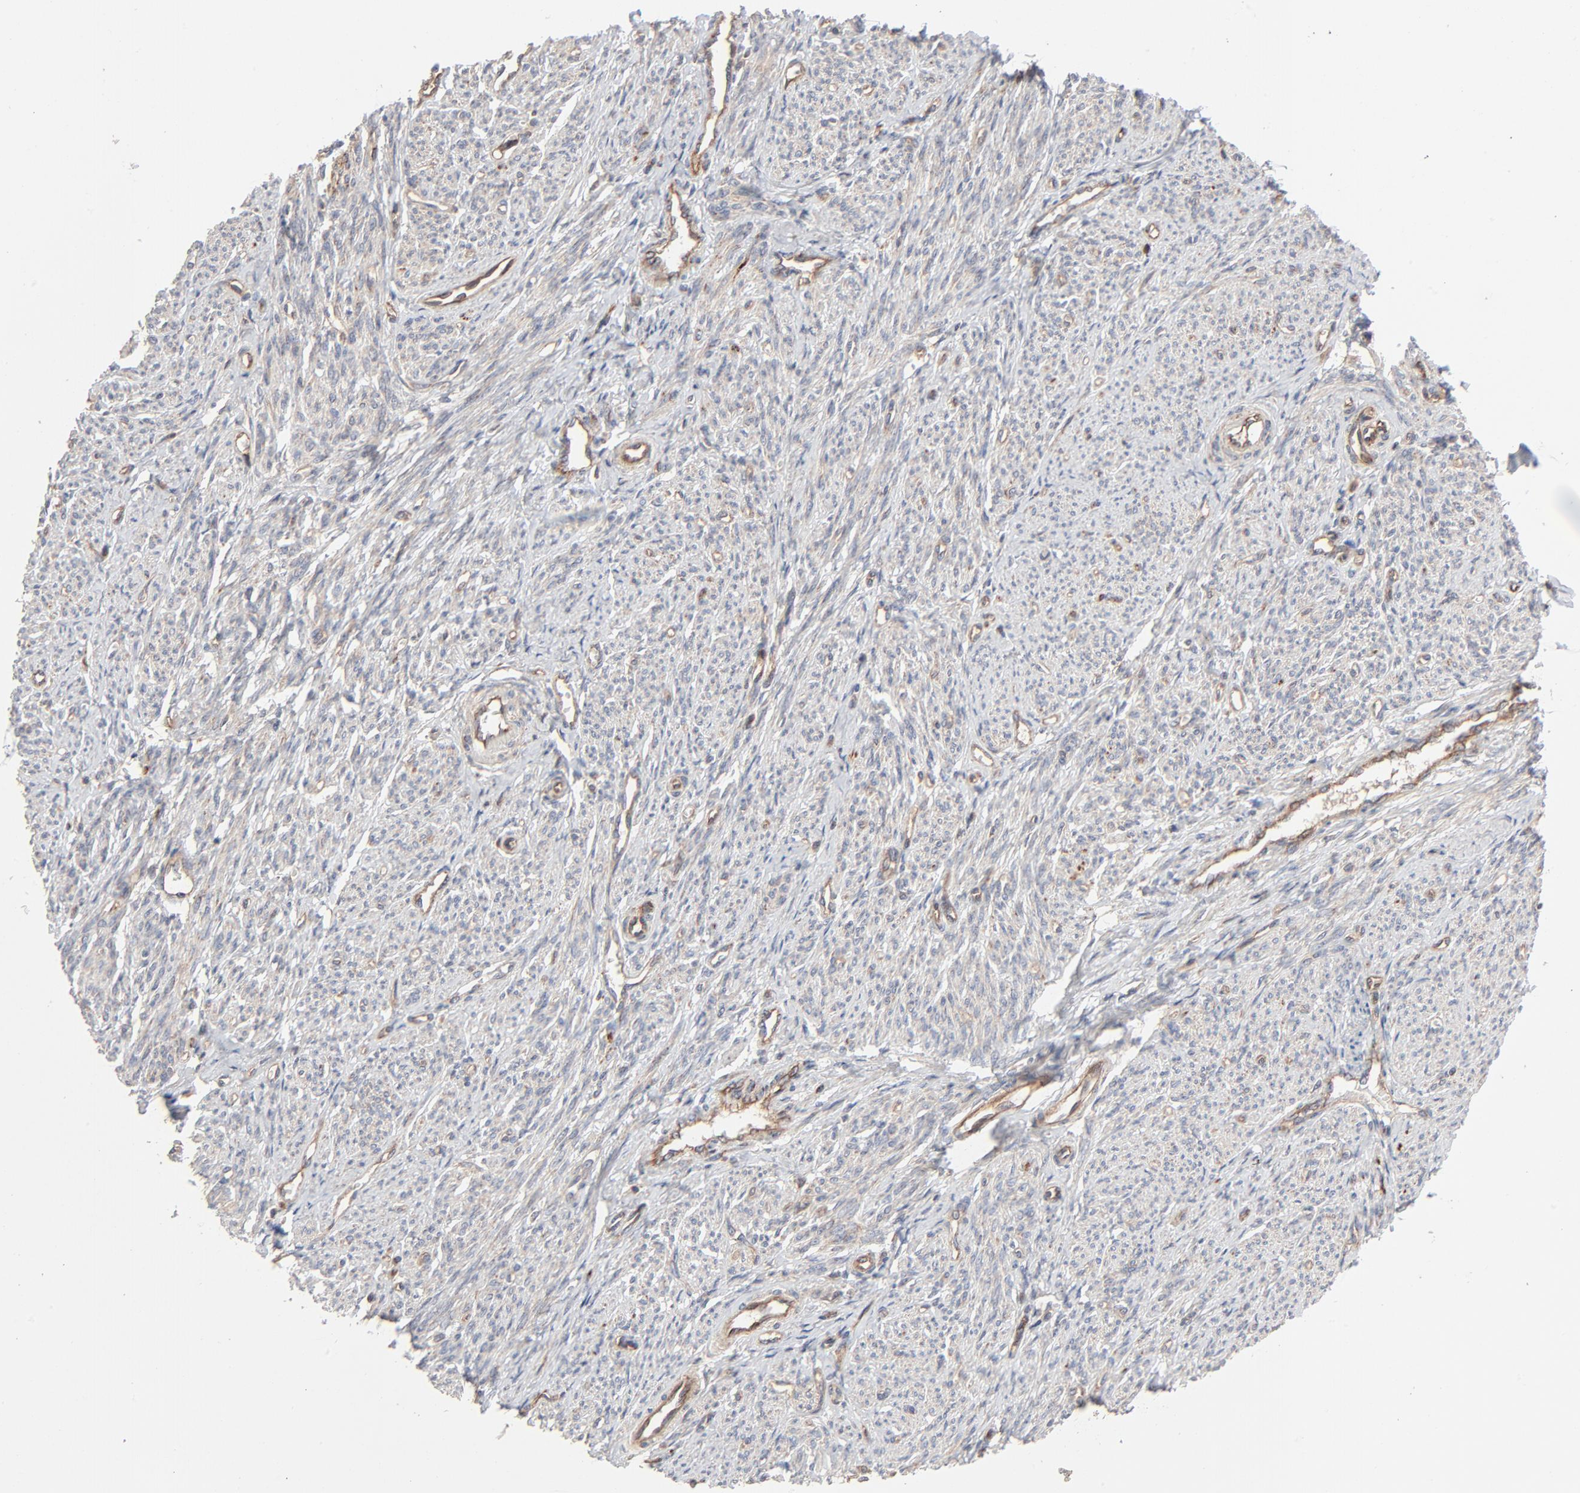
{"staining": {"intensity": "weak", "quantity": "25%-75%", "location": "cytoplasmic/membranous"}, "tissue": "smooth muscle", "cell_type": "Smooth muscle cells", "image_type": "normal", "snomed": [{"axis": "morphology", "description": "Normal tissue, NOS"}, {"axis": "topography", "description": "Smooth muscle"}], "caption": "Protein expression analysis of benign smooth muscle demonstrates weak cytoplasmic/membranous staining in about 25%-75% of smooth muscle cells.", "gene": "ABLIM3", "patient": {"sex": "female", "age": 65}}